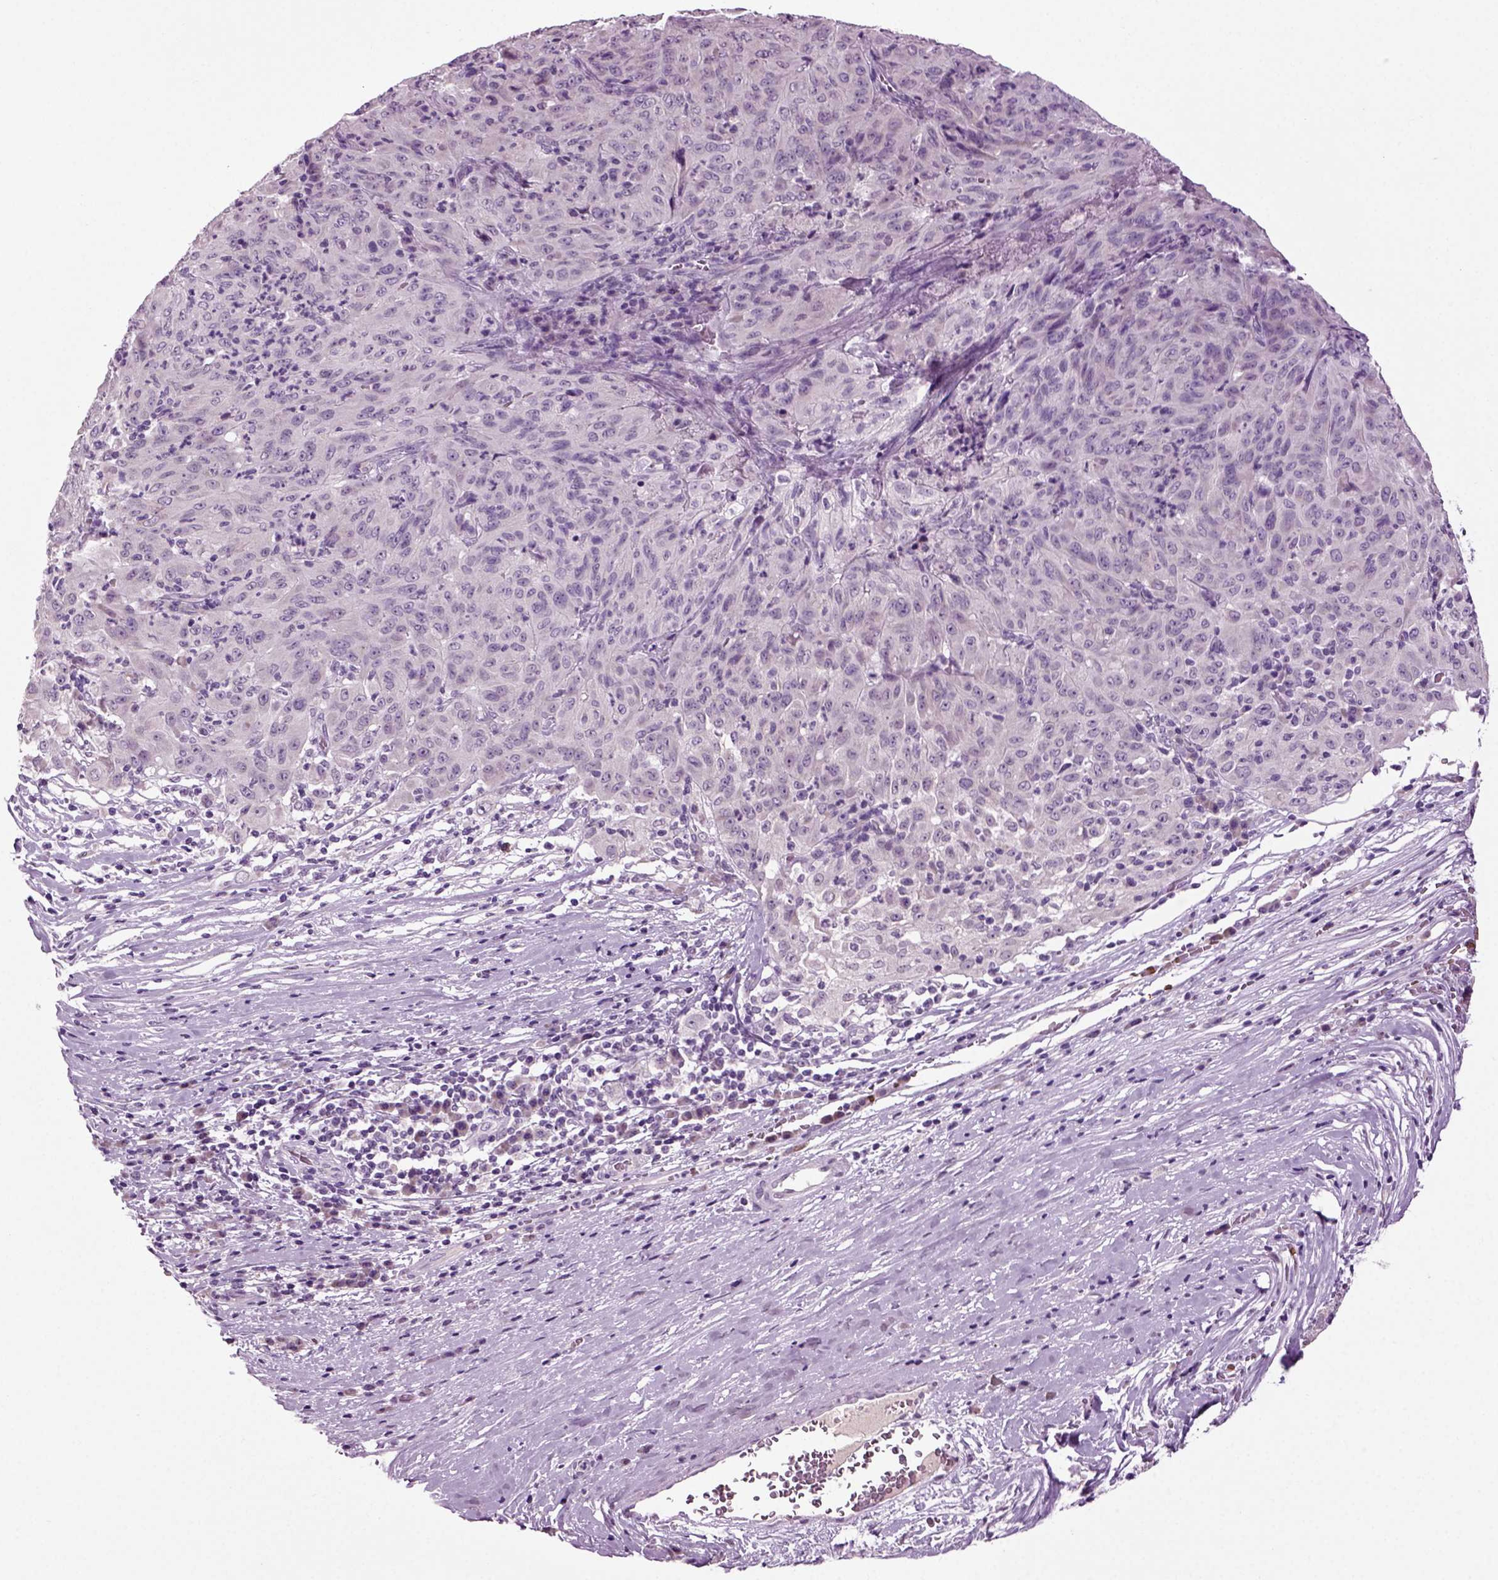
{"staining": {"intensity": "negative", "quantity": "none", "location": "none"}, "tissue": "pancreatic cancer", "cell_type": "Tumor cells", "image_type": "cancer", "snomed": [{"axis": "morphology", "description": "Adenocarcinoma, NOS"}, {"axis": "topography", "description": "Pancreas"}], "caption": "Tumor cells show no significant protein expression in pancreatic cancer. The staining is performed using DAB (3,3'-diaminobenzidine) brown chromogen with nuclei counter-stained in using hematoxylin.", "gene": "SPATA17", "patient": {"sex": "male", "age": 63}}